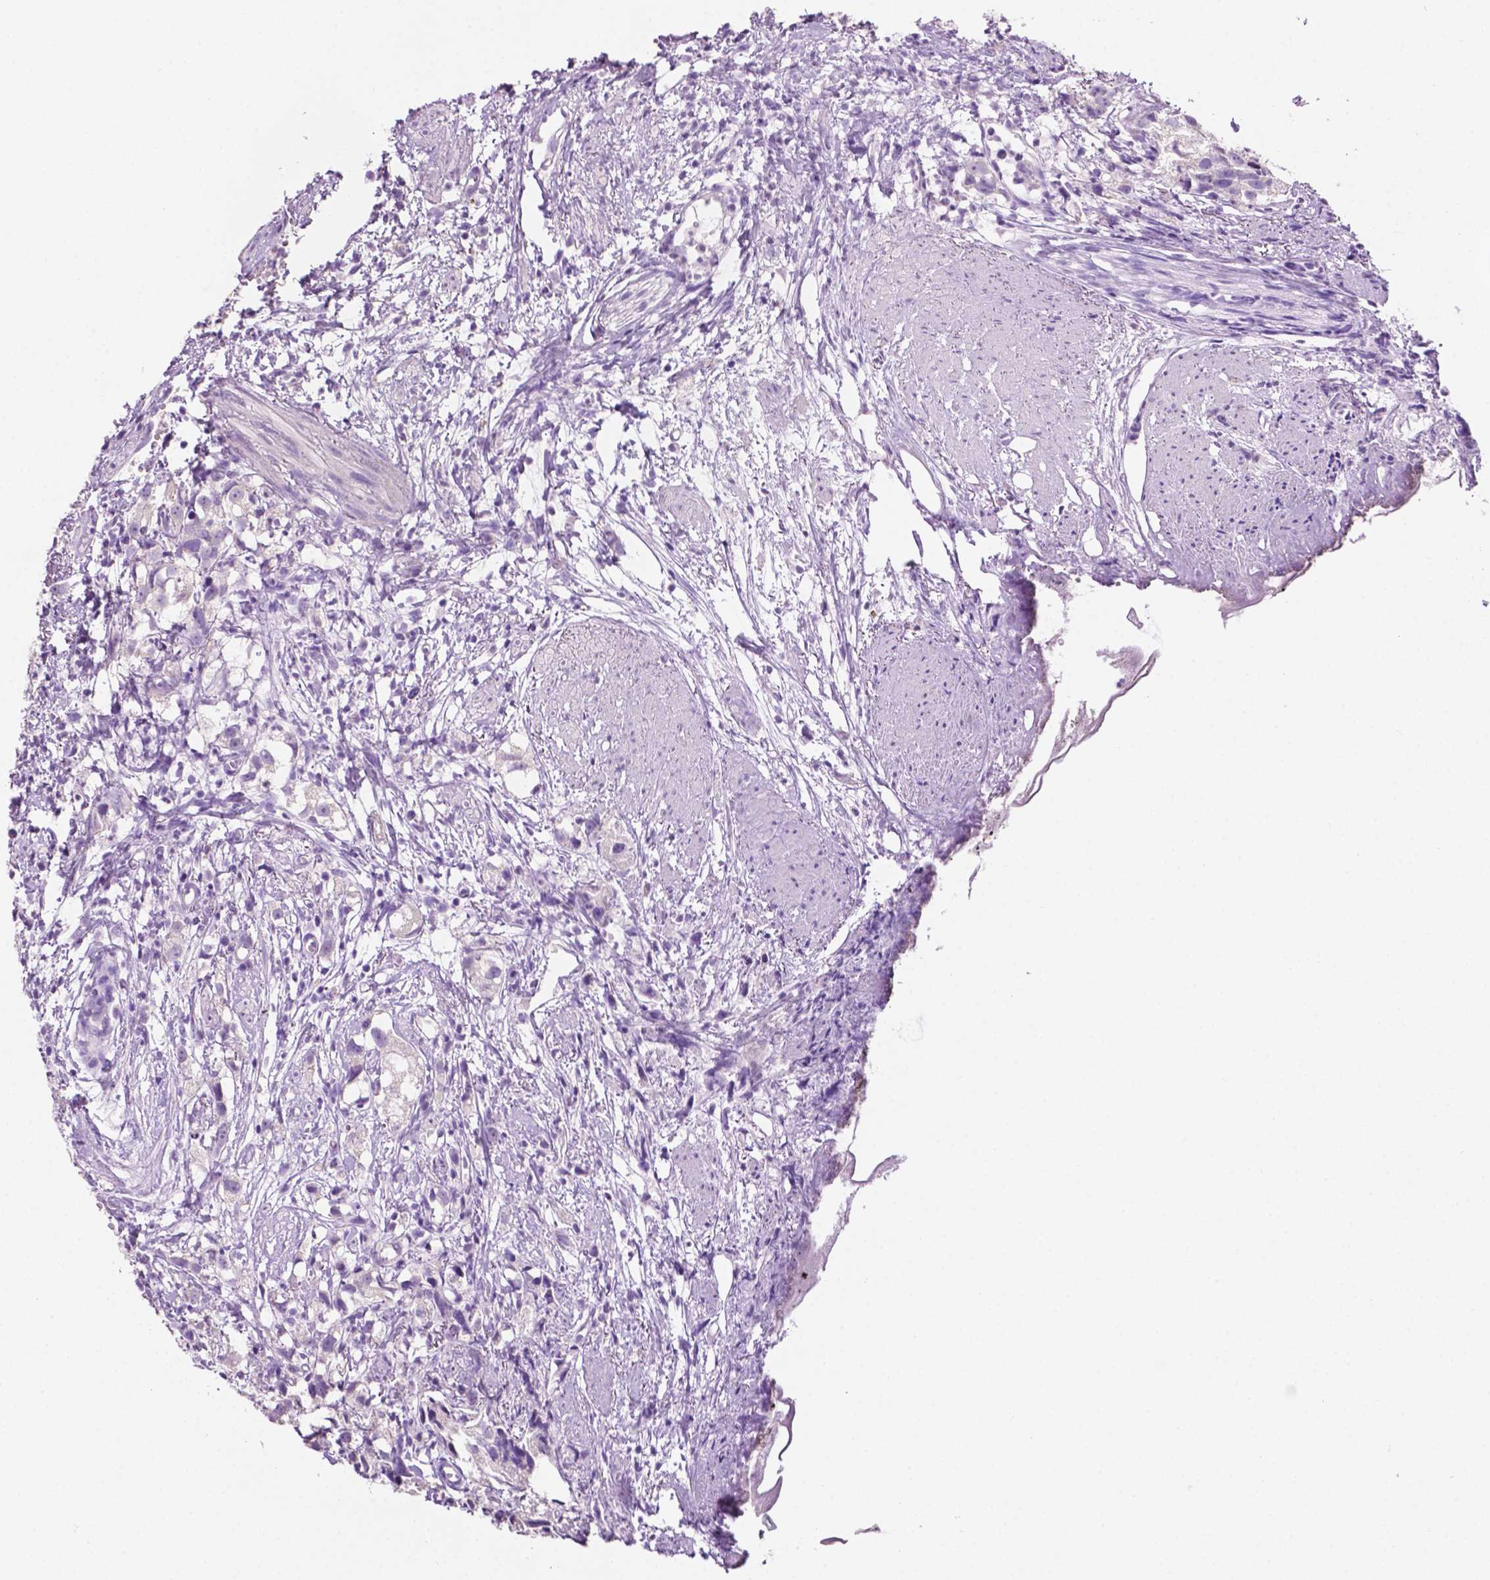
{"staining": {"intensity": "negative", "quantity": "none", "location": "none"}, "tissue": "prostate cancer", "cell_type": "Tumor cells", "image_type": "cancer", "snomed": [{"axis": "morphology", "description": "Adenocarcinoma, High grade"}, {"axis": "topography", "description": "Prostate"}], "caption": "This is an immunohistochemistry micrograph of prostate high-grade adenocarcinoma. There is no staining in tumor cells.", "gene": "PHGR1", "patient": {"sex": "male", "age": 68}}